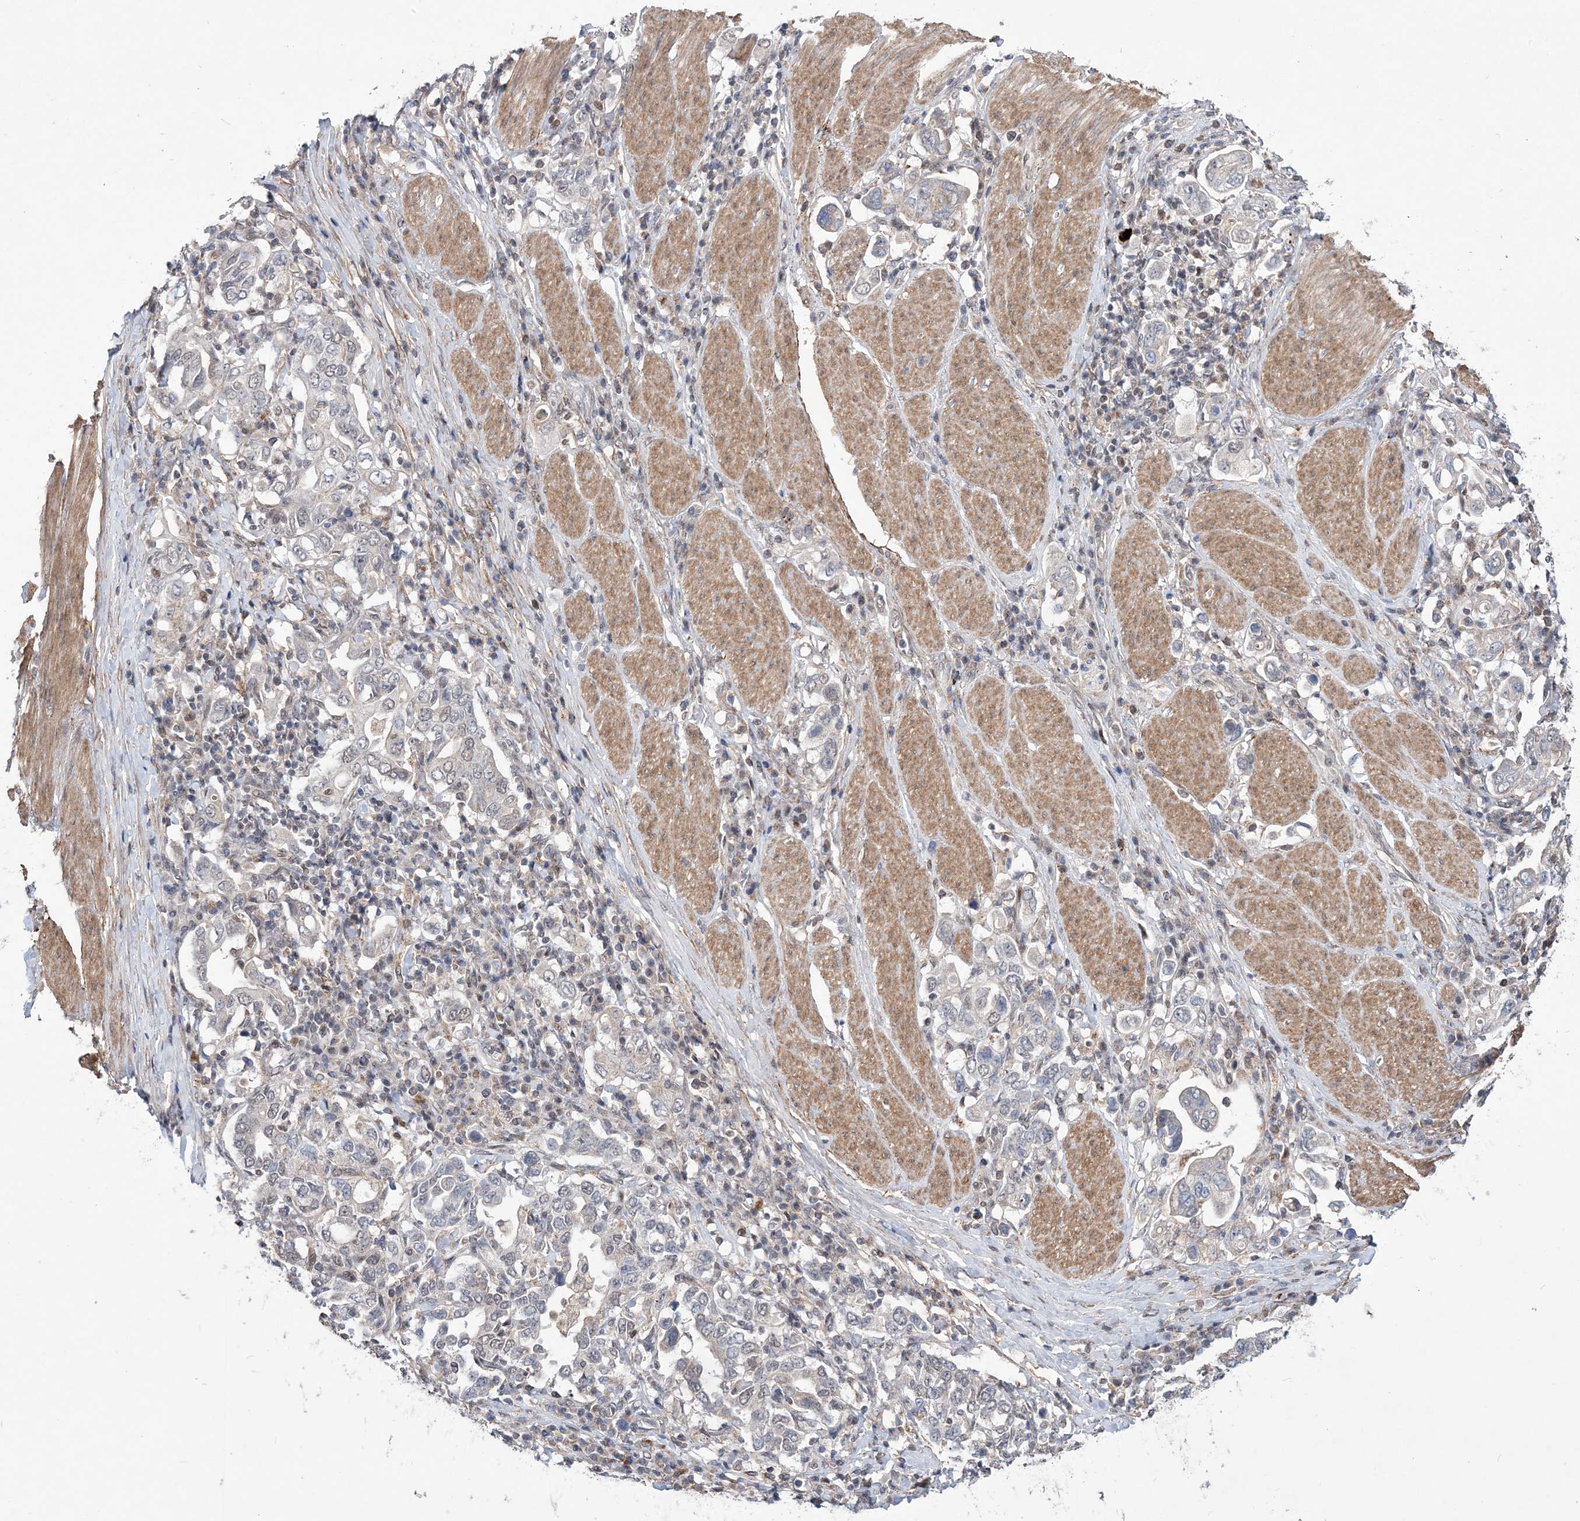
{"staining": {"intensity": "negative", "quantity": "none", "location": "none"}, "tissue": "stomach cancer", "cell_type": "Tumor cells", "image_type": "cancer", "snomed": [{"axis": "morphology", "description": "Adenocarcinoma, NOS"}, {"axis": "topography", "description": "Stomach, upper"}], "caption": "Histopathology image shows no significant protein staining in tumor cells of stomach cancer.", "gene": "BOD1L1", "patient": {"sex": "male", "age": 62}}